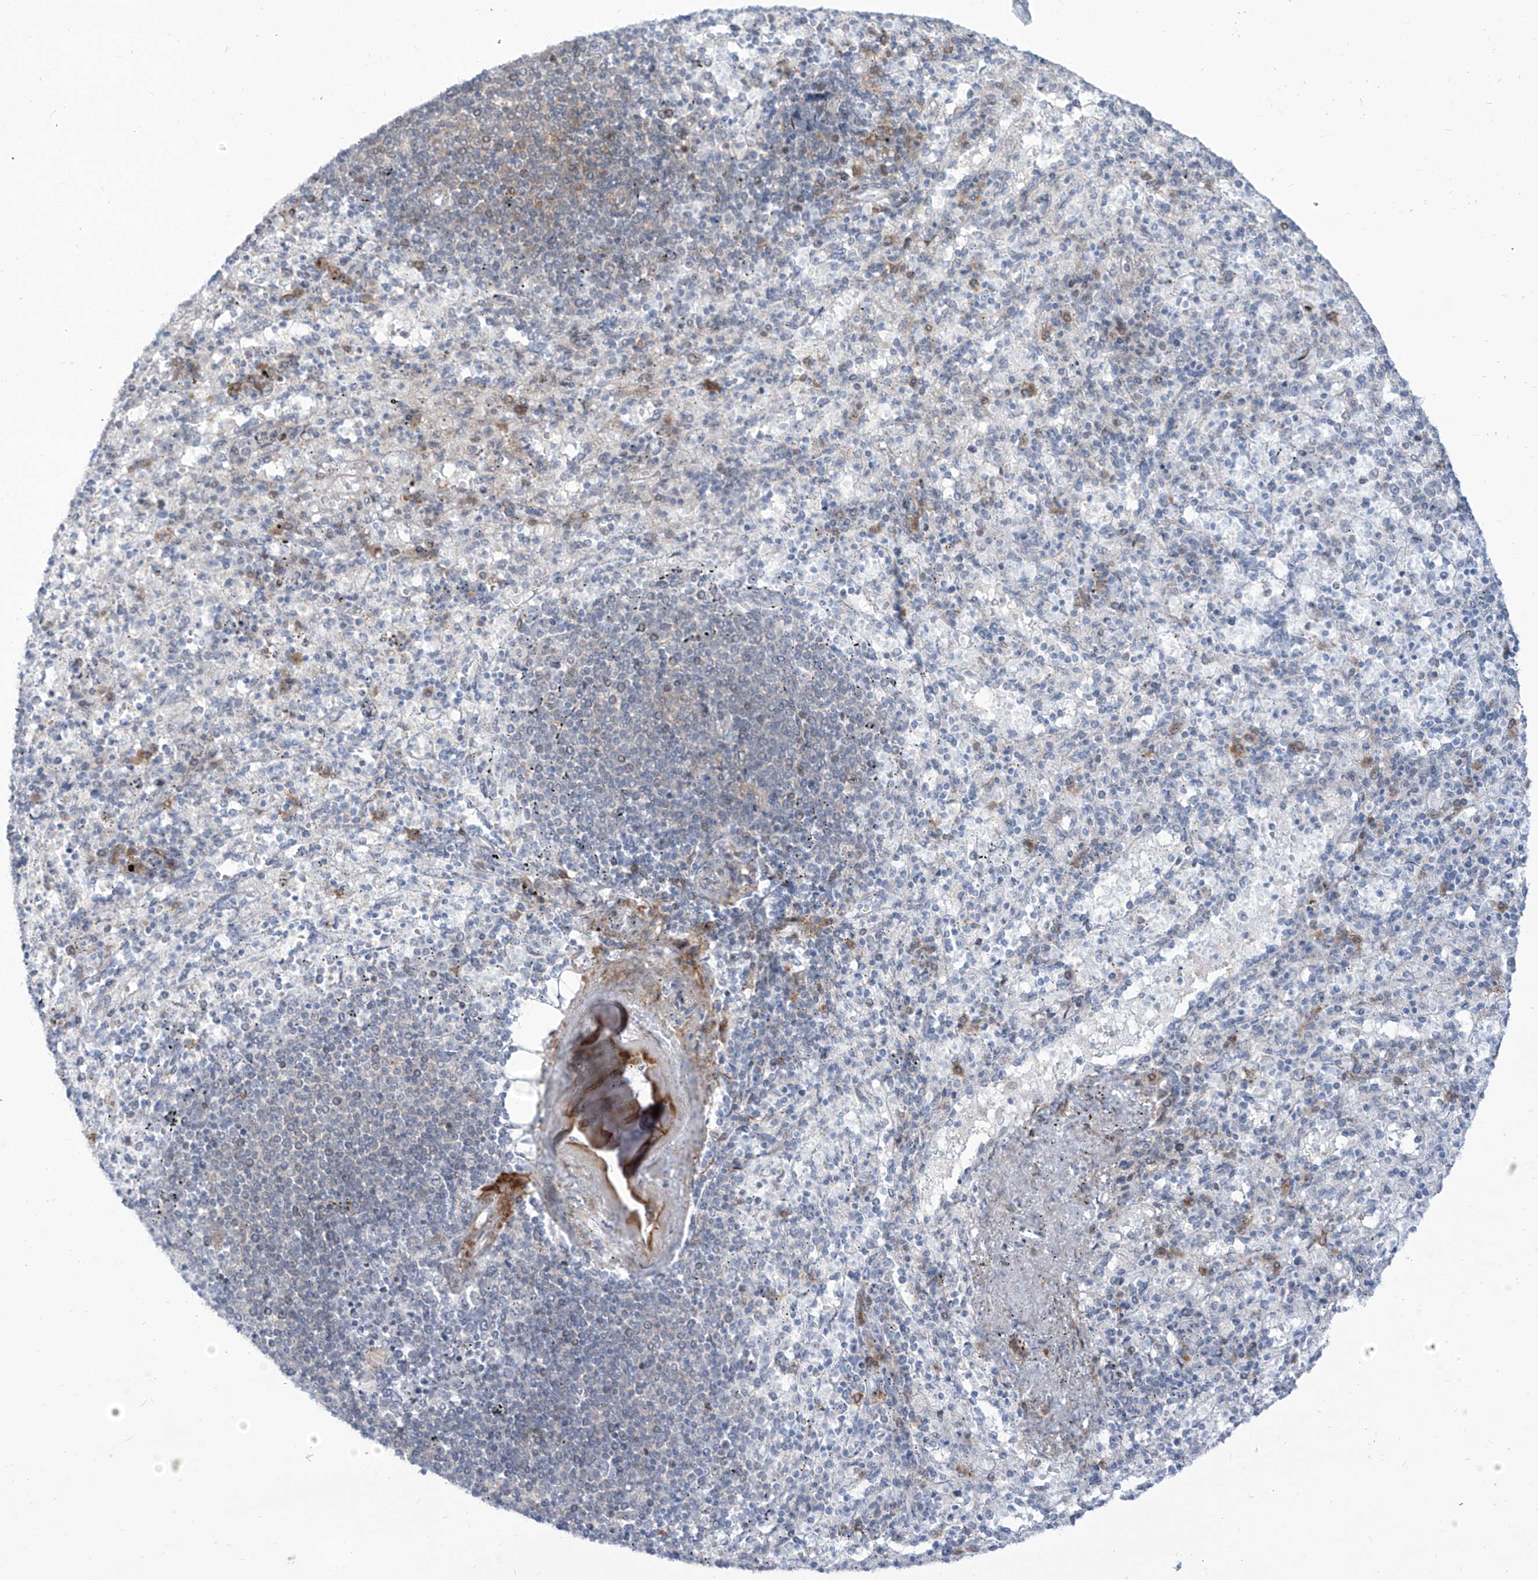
{"staining": {"intensity": "negative", "quantity": "none", "location": "none"}, "tissue": "spleen", "cell_type": "Cells in red pulp", "image_type": "normal", "snomed": [{"axis": "morphology", "description": "Normal tissue, NOS"}, {"axis": "topography", "description": "Spleen"}], "caption": "Protein analysis of benign spleen exhibits no significant expression in cells in red pulp. (DAB (3,3'-diaminobenzidine) immunohistochemistry with hematoxylin counter stain).", "gene": "LIN9", "patient": {"sex": "female", "age": 74}}